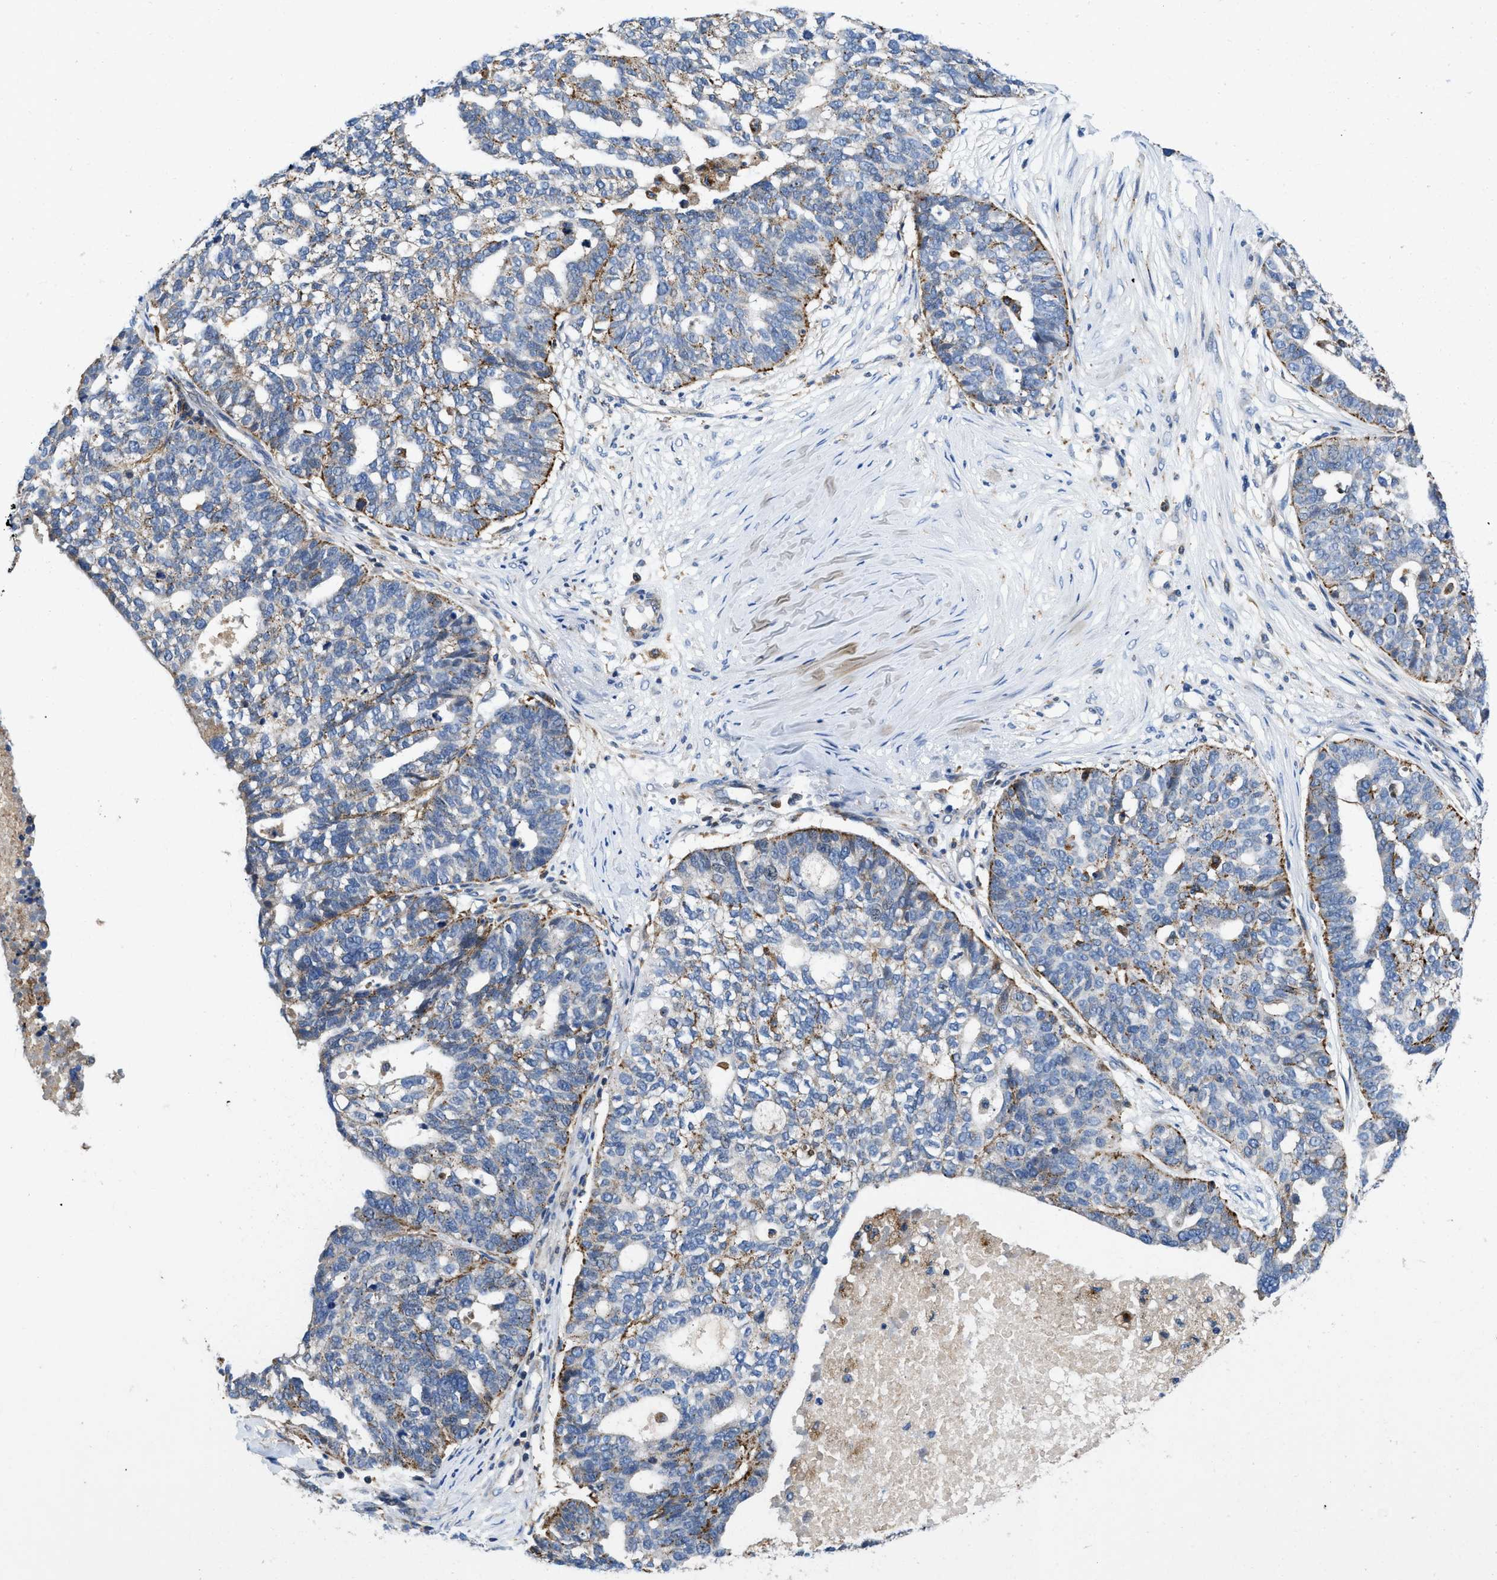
{"staining": {"intensity": "negative", "quantity": "none", "location": "none"}, "tissue": "ovarian cancer", "cell_type": "Tumor cells", "image_type": "cancer", "snomed": [{"axis": "morphology", "description": "Cystadenocarcinoma, serous, NOS"}, {"axis": "topography", "description": "Ovary"}], "caption": "A photomicrograph of ovarian serous cystadenocarcinoma stained for a protein displays no brown staining in tumor cells. (DAB (3,3'-diaminobenzidine) immunohistochemistry, high magnification).", "gene": "ENPP4", "patient": {"sex": "female", "age": 59}}